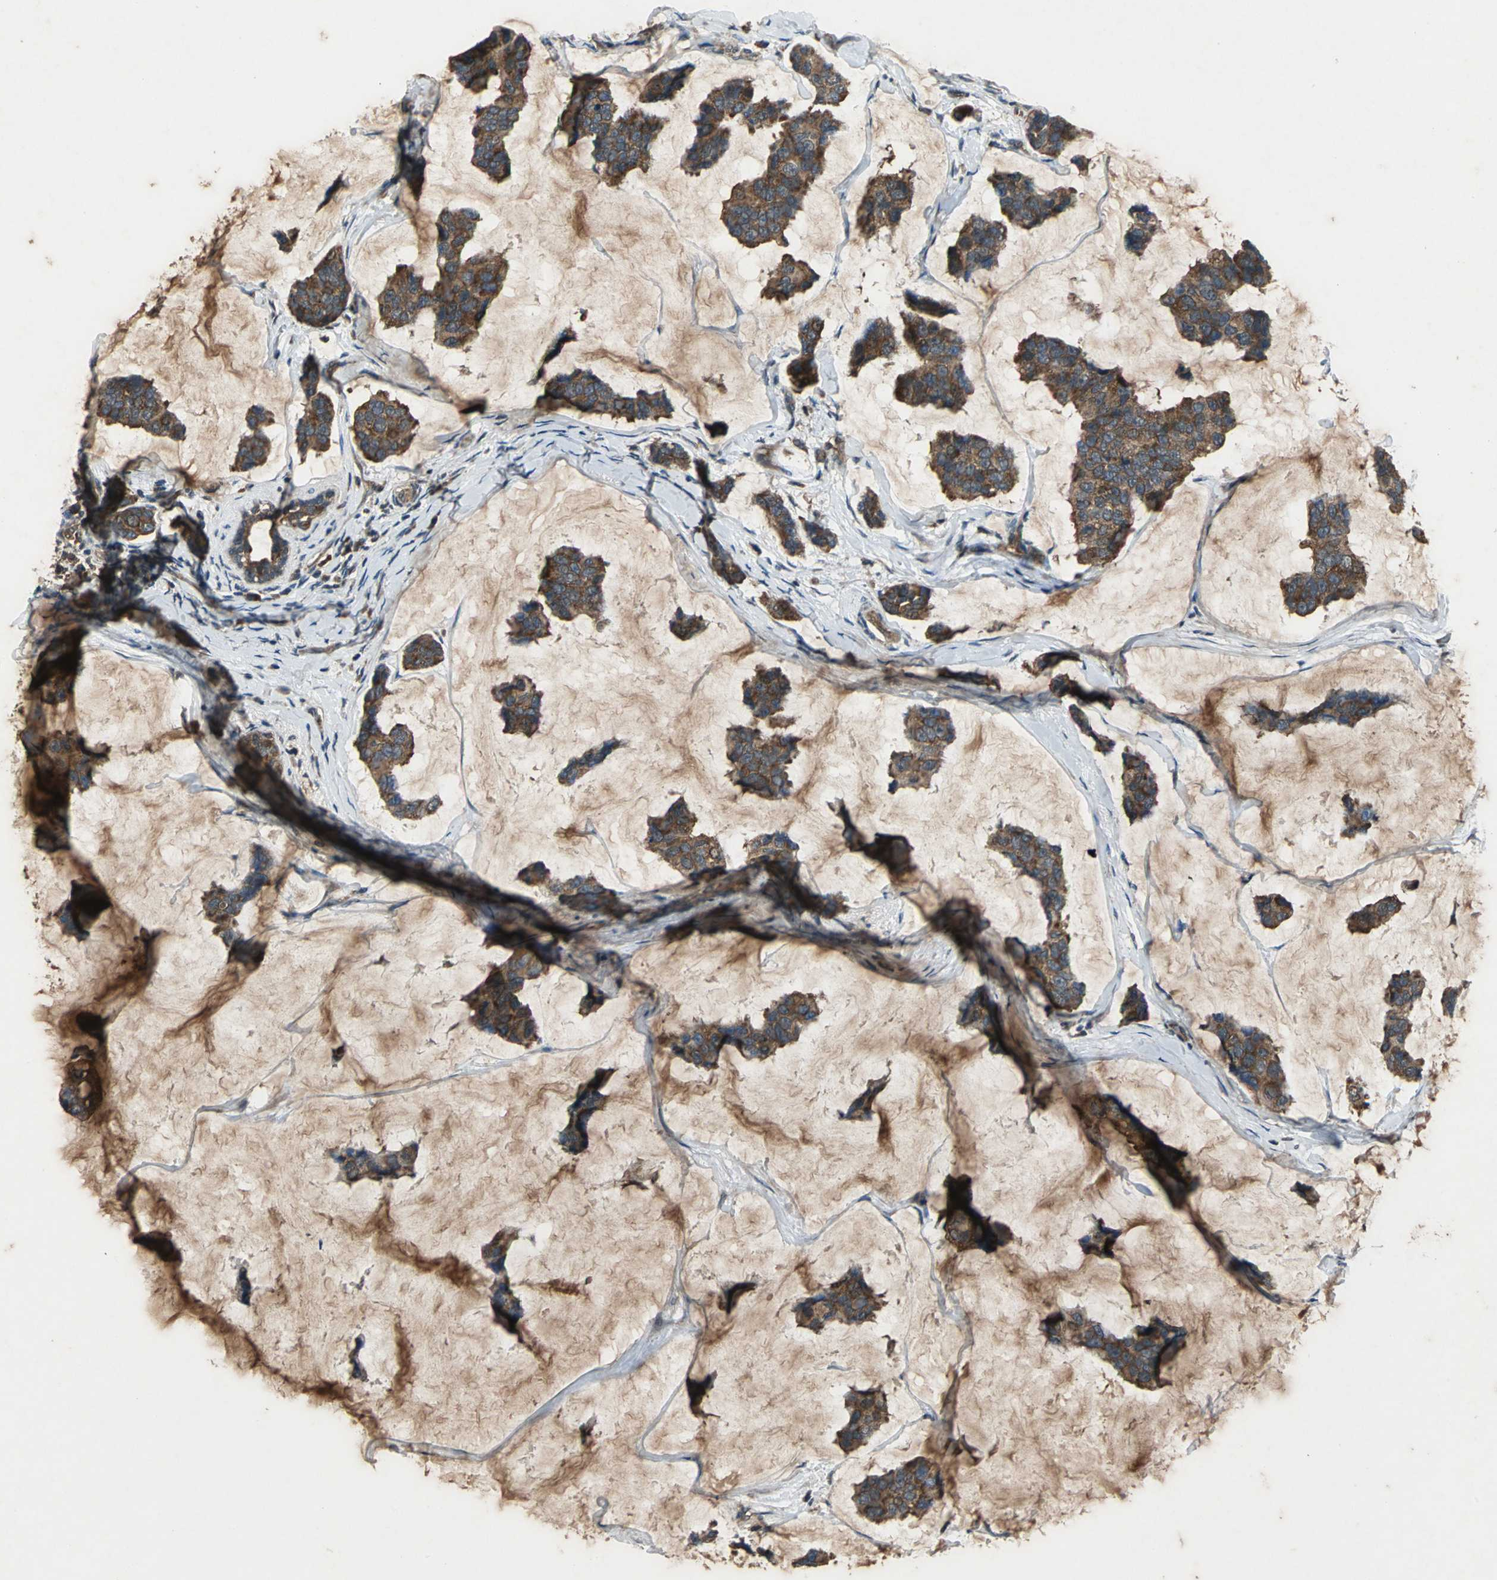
{"staining": {"intensity": "strong", "quantity": ">75%", "location": "cytoplasmic/membranous"}, "tissue": "breast cancer", "cell_type": "Tumor cells", "image_type": "cancer", "snomed": [{"axis": "morphology", "description": "Normal tissue, NOS"}, {"axis": "morphology", "description": "Duct carcinoma"}, {"axis": "topography", "description": "Breast"}], "caption": "Immunohistochemistry photomicrograph of intraductal carcinoma (breast) stained for a protein (brown), which exhibits high levels of strong cytoplasmic/membranous positivity in about >75% of tumor cells.", "gene": "ZNF608", "patient": {"sex": "female", "age": 50}}